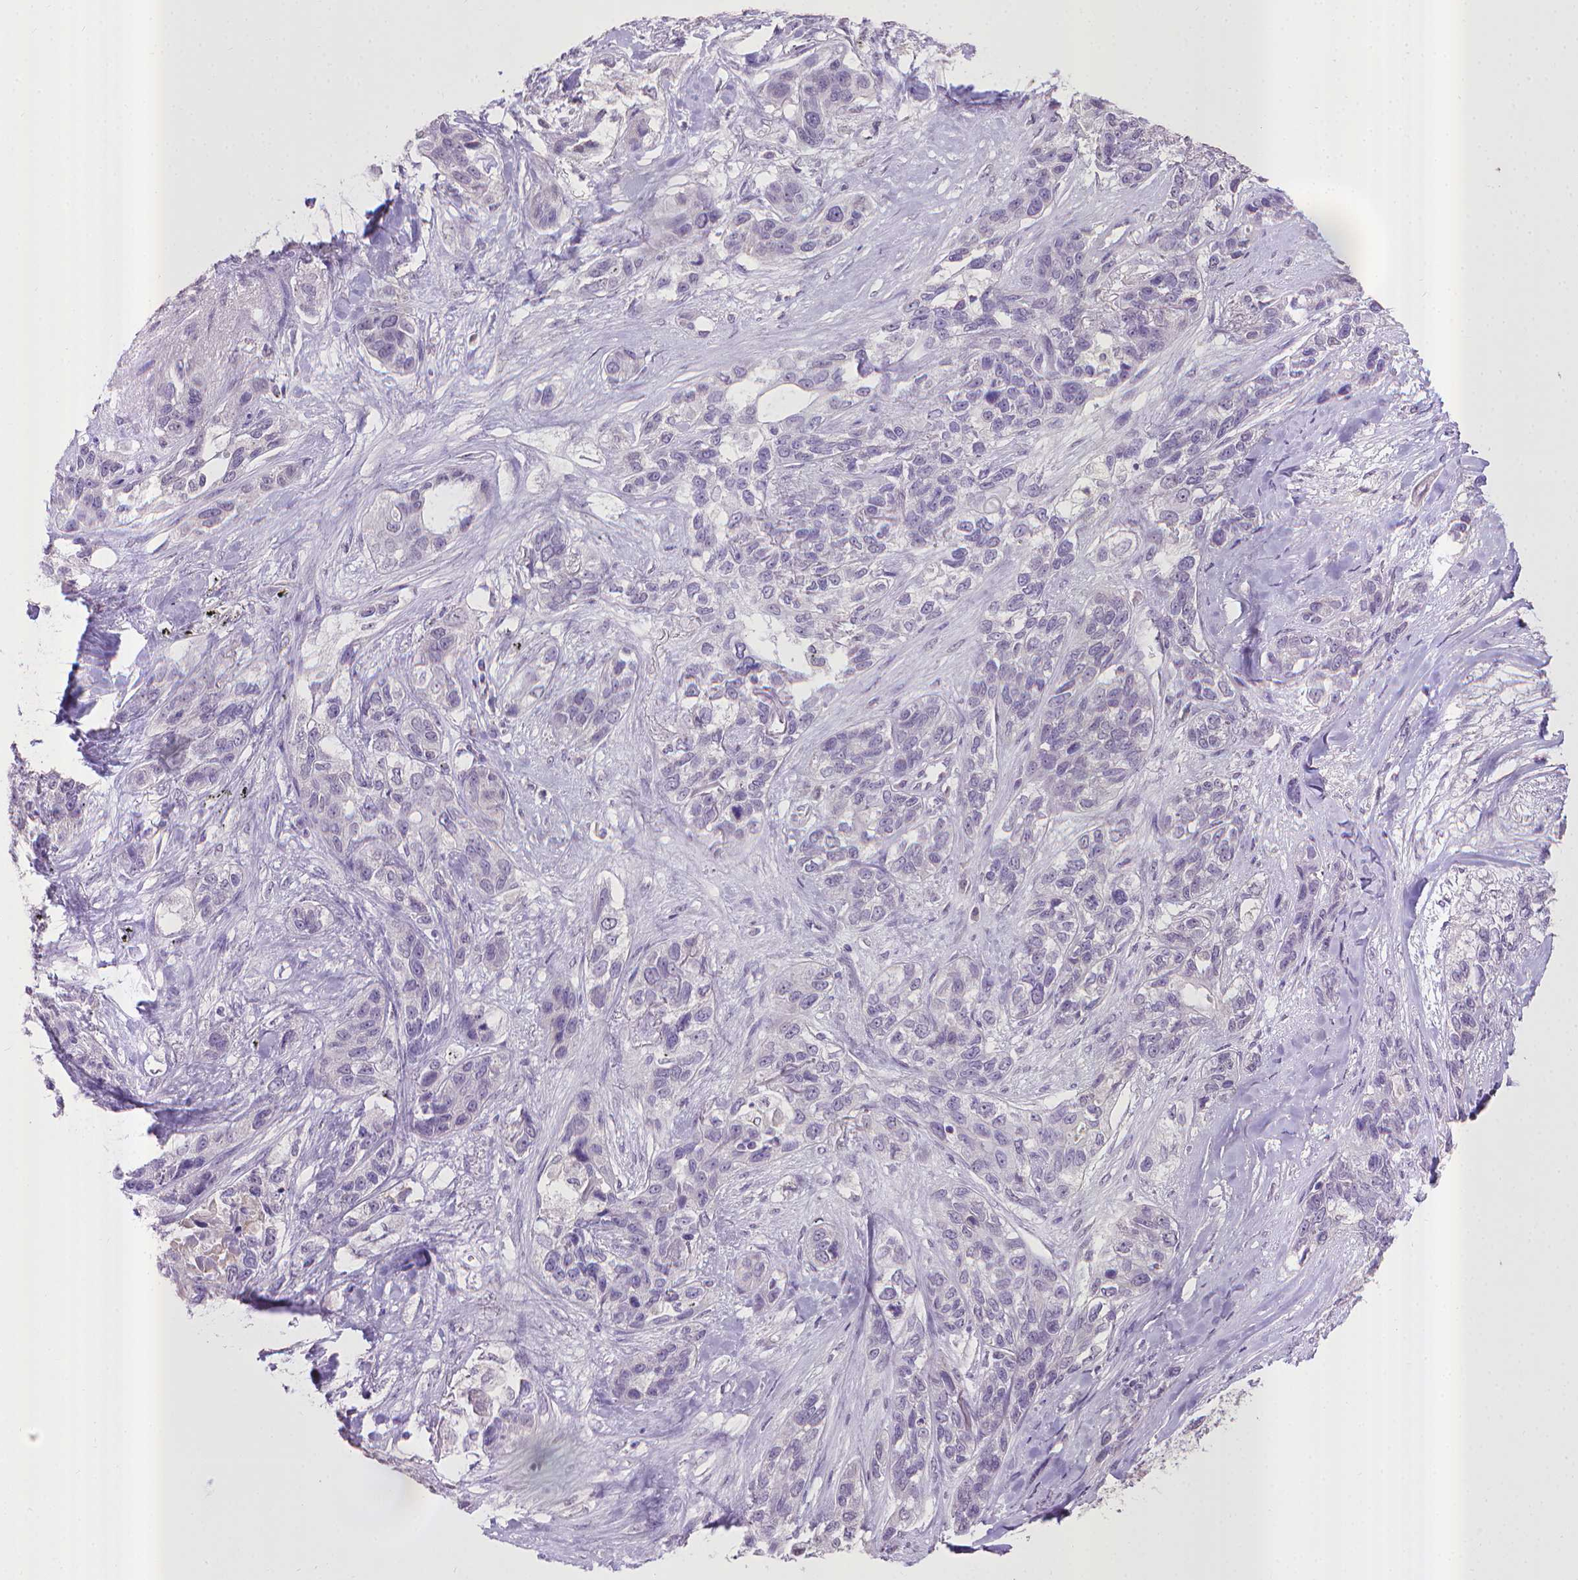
{"staining": {"intensity": "negative", "quantity": "none", "location": "none"}, "tissue": "lung cancer", "cell_type": "Tumor cells", "image_type": "cancer", "snomed": [{"axis": "morphology", "description": "Squamous cell carcinoma, NOS"}, {"axis": "topography", "description": "Lung"}], "caption": "The photomicrograph shows no significant expression in tumor cells of lung cancer (squamous cell carcinoma).", "gene": "KMO", "patient": {"sex": "female", "age": 70}}